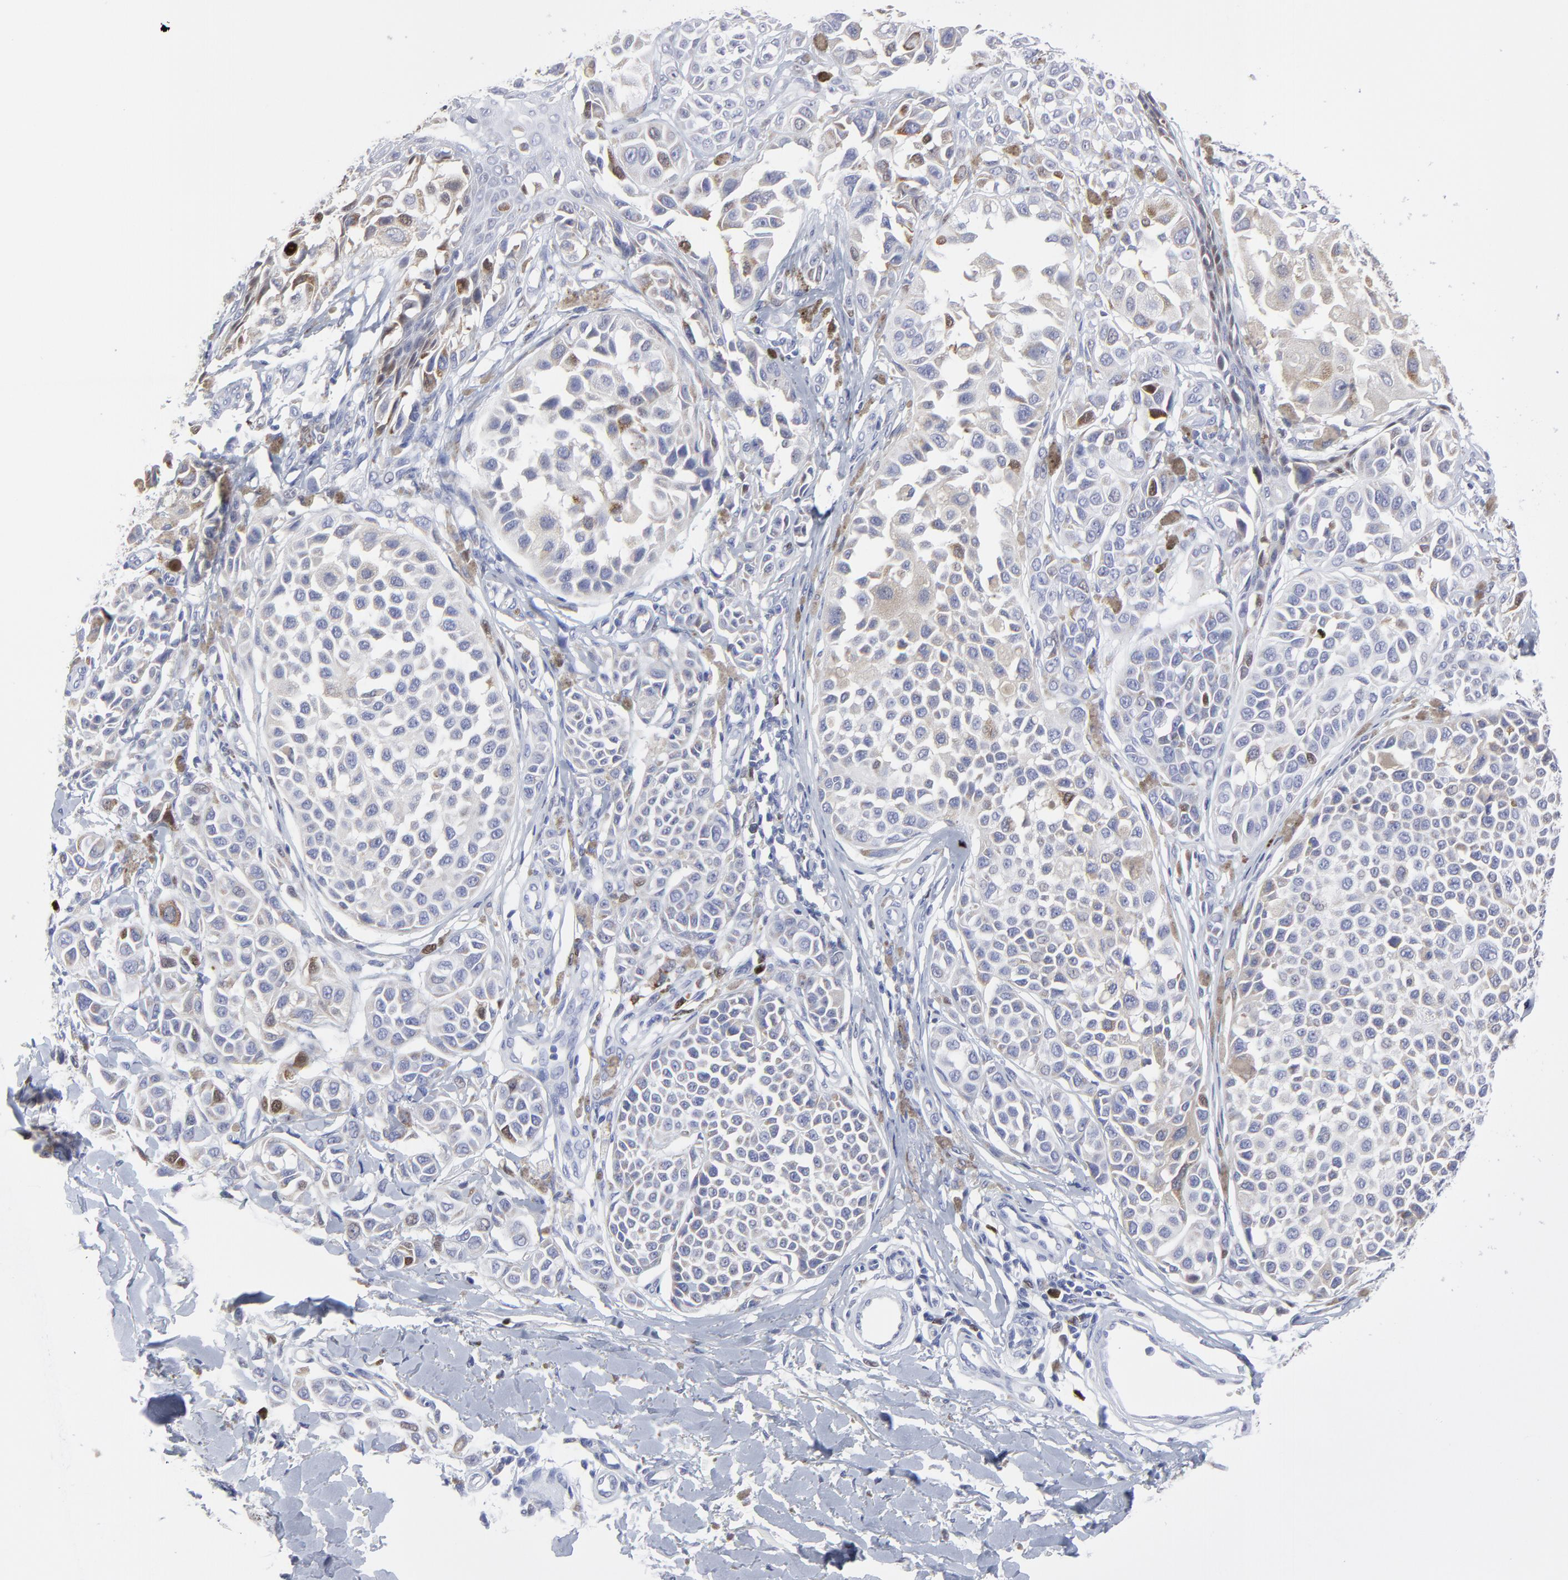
{"staining": {"intensity": "weak", "quantity": "25%-75%", "location": "cytoplasmic/membranous"}, "tissue": "melanoma", "cell_type": "Tumor cells", "image_type": "cancer", "snomed": [{"axis": "morphology", "description": "Malignant melanoma, NOS"}, {"axis": "topography", "description": "Skin"}], "caption": "Melanoma tissue demonstrates weak cytoplasmic/membranous staining in approximately 25%-75% of tumor cells", "gene": "NCAPH", "patient": {"sex": "female", "age": 38}}